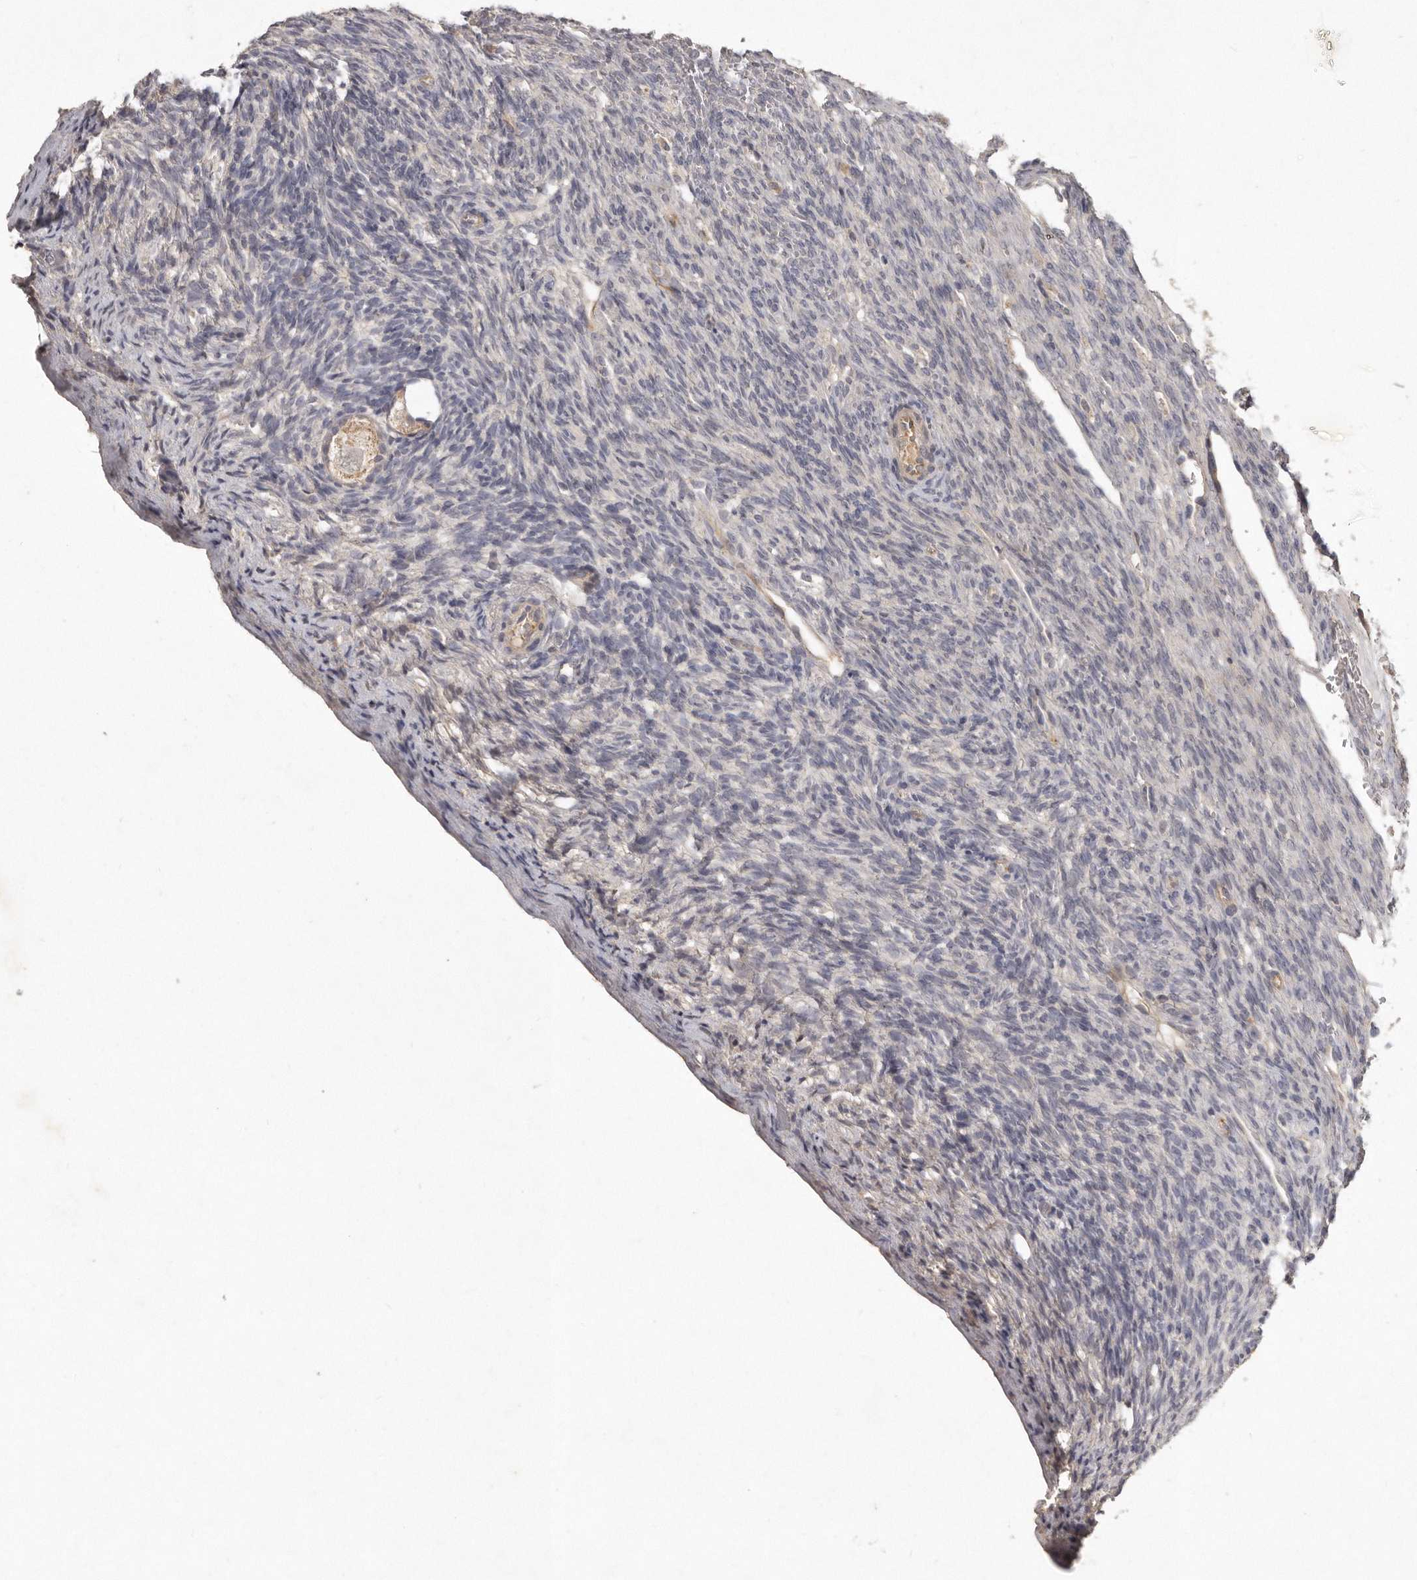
{"staining": {"intensity": "weak", "quantity": "25%-75%", "location": "cytoplasmic/membranous"}, "tissue": "ovary", "cell_type": "Follicle cells", "image_type": "normal", "snomed": [{"axis": "morphology", "description": "Normal tissue, NOS"}, {"axis": "topography", "description": "Ovary"}], "caption": "Normal ovary was stained to show a protein in brown. There is low levels of weak cytoplasmic/membranous staining in approximately 25%-75% of follicle cells. The staining was performed using DAB to visualize the protein expression in brown, while the nuclei were stained in blue with hematoxylin (Magnification: 20x).", "gene": "SLC22A1", "patient": {"sex": "female", "age": 34}}